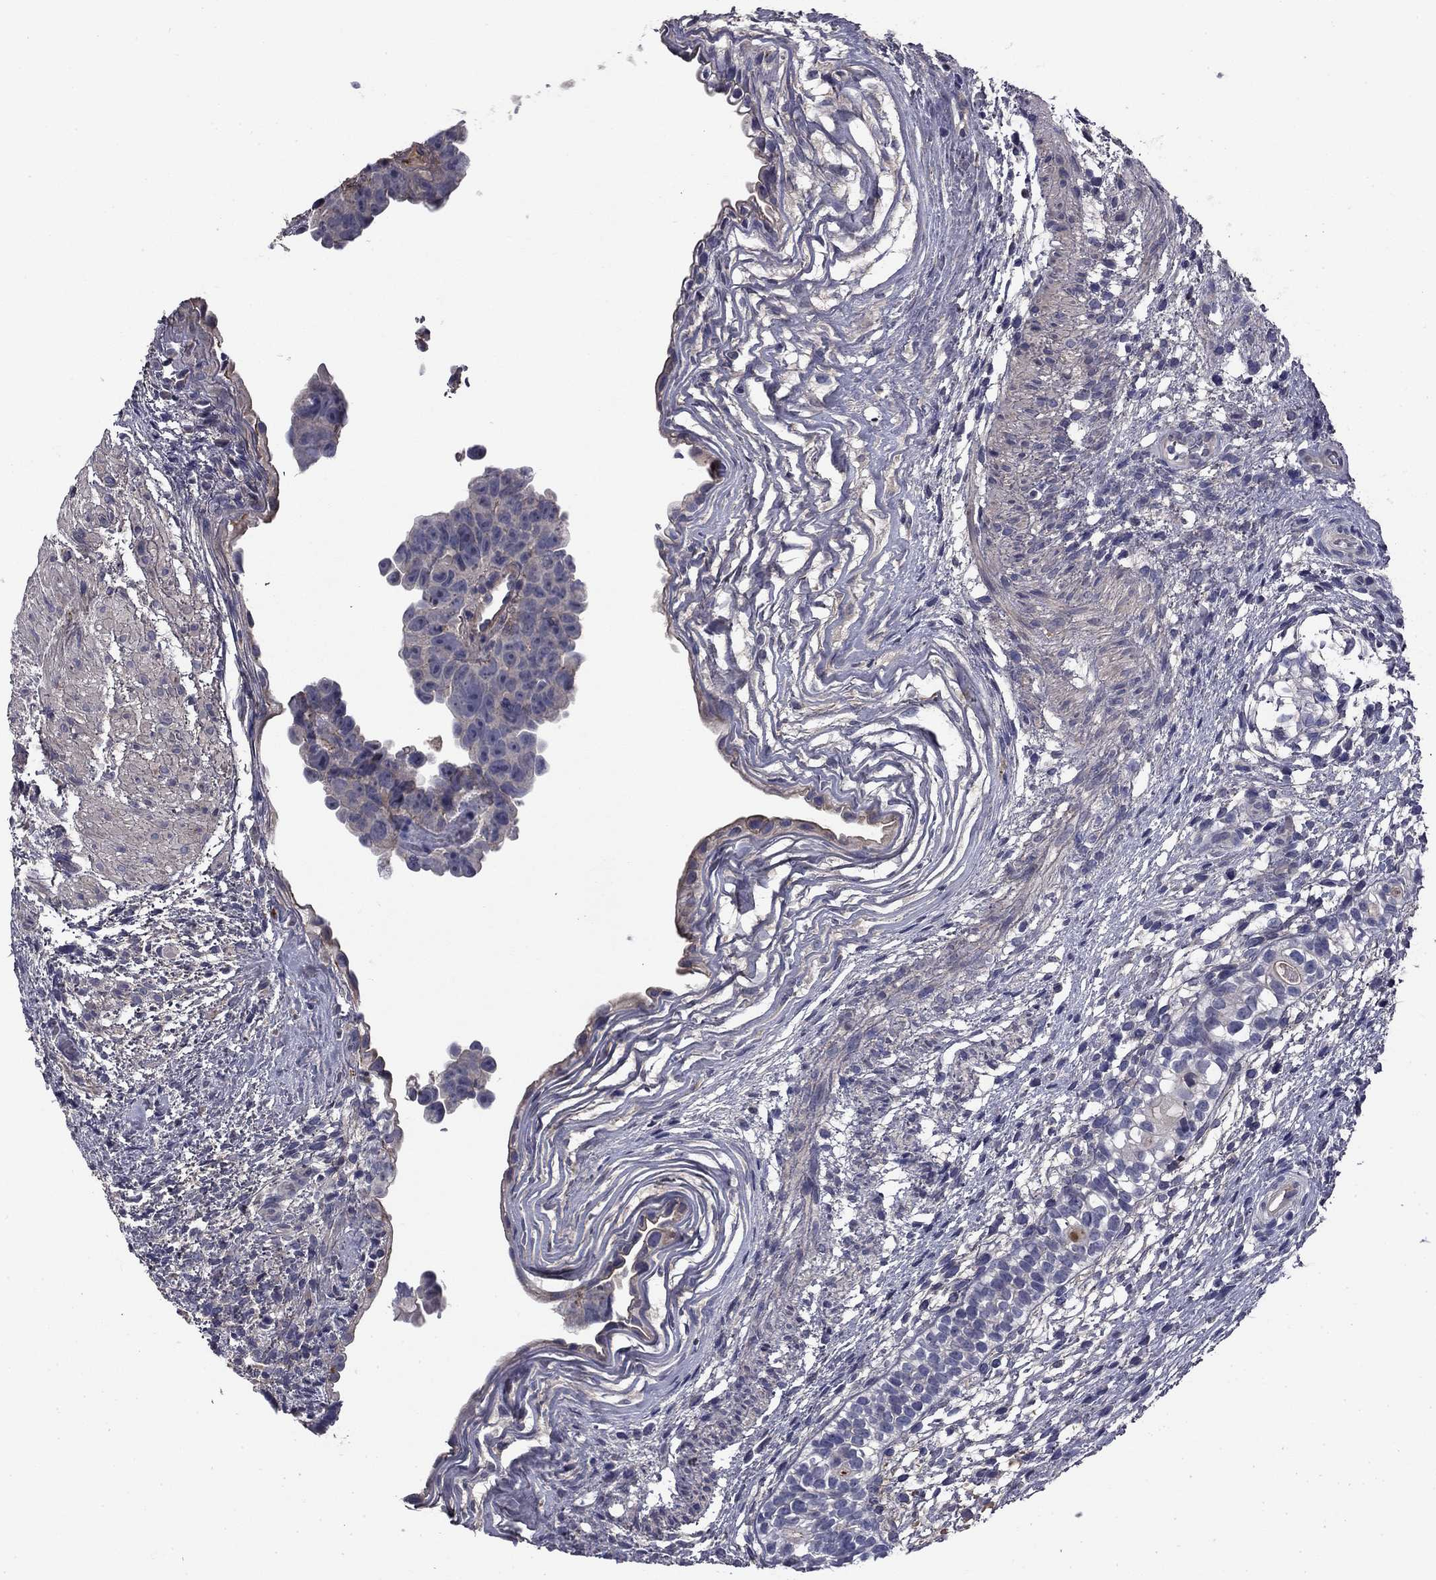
{"staining": {"intensity": "negative", "quantity": "none", "location": "none"}, "tissue": "testis cancer", "cell_type": "Tumor cells", "image_type": "cancer", "snomed": [{"axis": "morphology", "description": "Normal tissue, NOS"}, {"axis": "morphology", "description": "Carcinoma, Embryonal, NOS"}, {"axis": "topography", "description": "Testis"}, {"axis": "topography", "description": "Epididymis"}], "caption": "Immunohistochemical staining of human testis cancer exhibits no significant expression in tumor cells.", "gene": "COL2A1", "patient": {"sex": "male", "age": 24}}